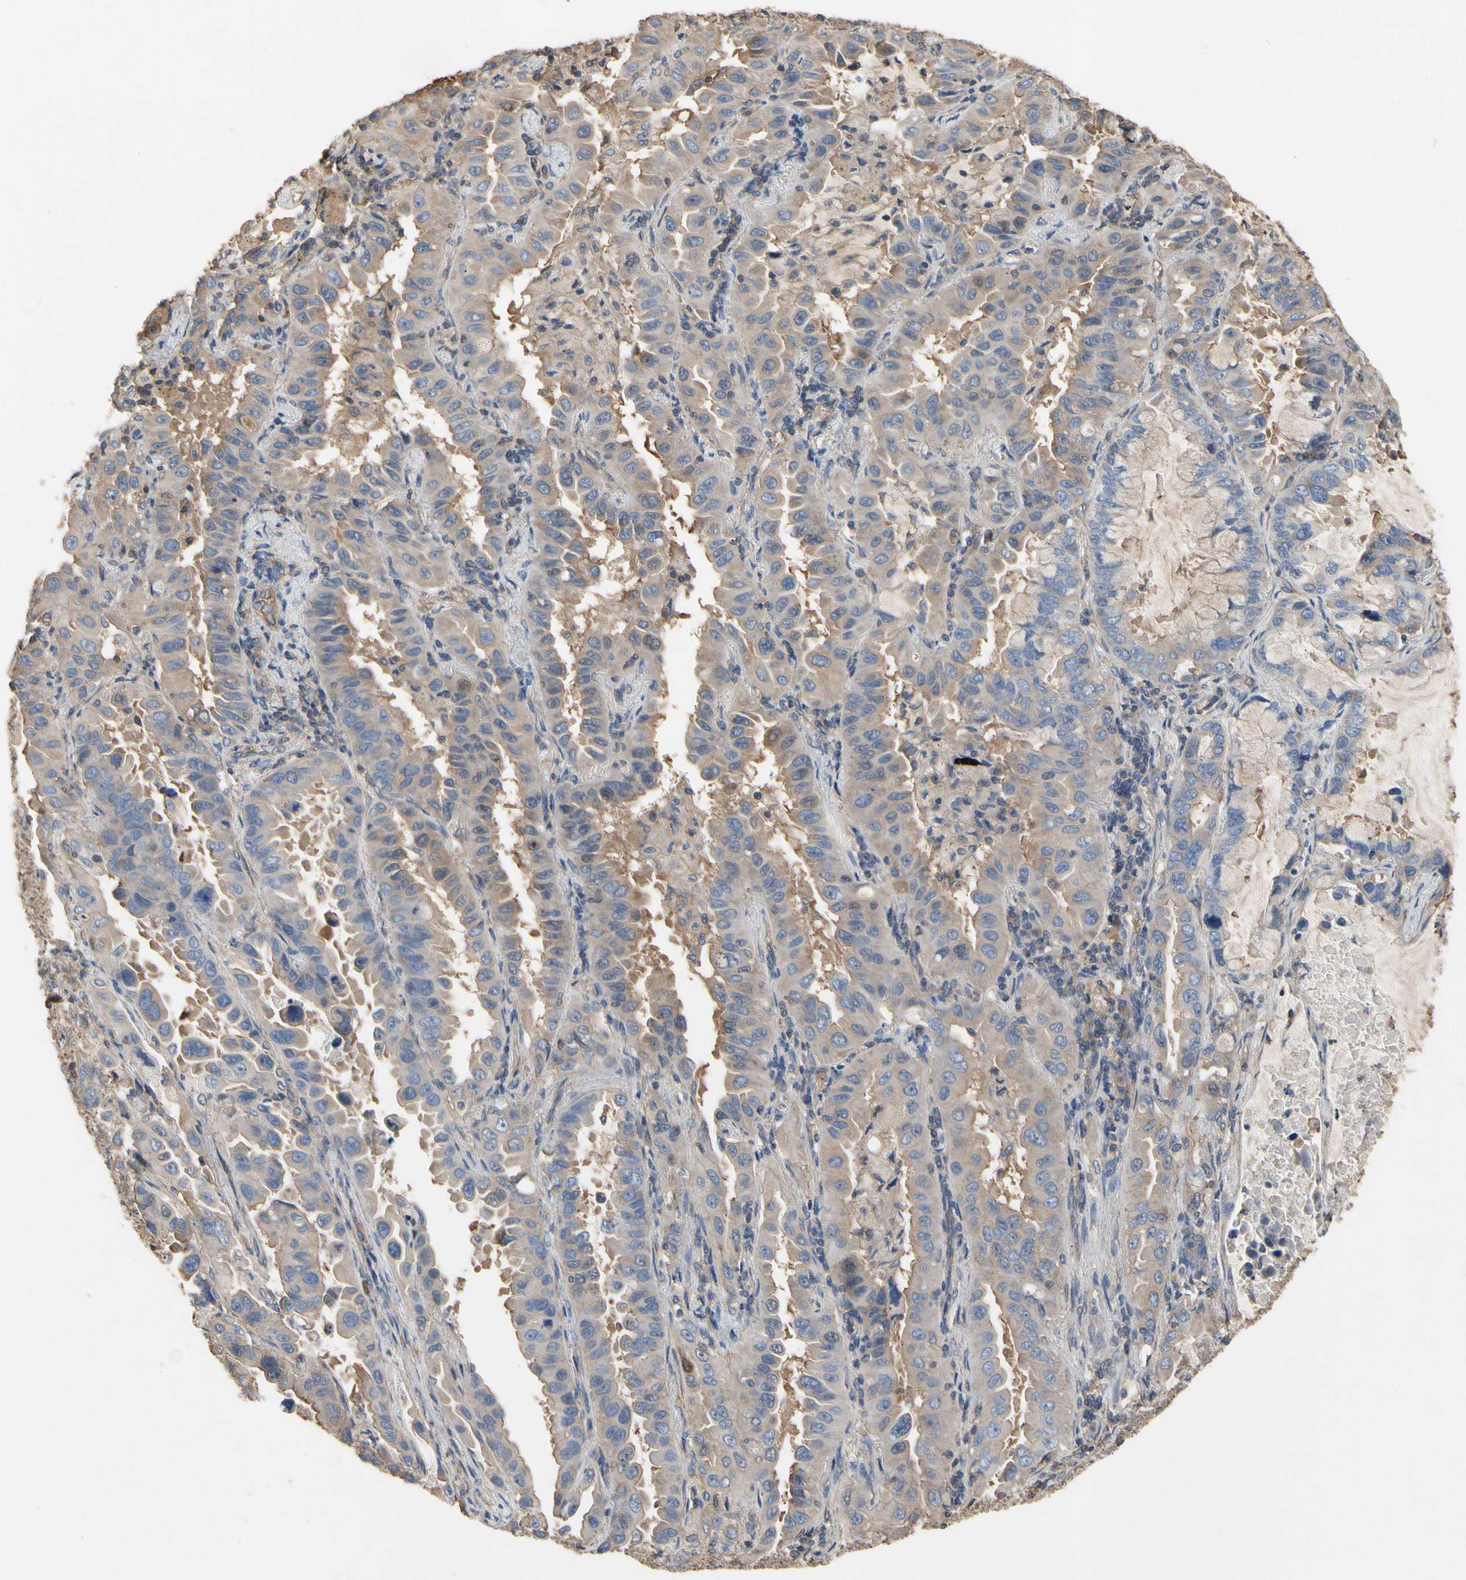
{"staining": {"intensity": "moderate", "quantity": "<25%", "location": "cytoplasmic/membranous"}, "tissue": "lung cancer", "cell_type": "Tumor cells", "image_type": "cancer", "snomed": [{"axis": "morphology", "description": "Adenocarcinoma, NOS"}, {"axis": "topography", "description": "Lung"}], "caption": "A photomicrograph of lung cancer (adenocarcinoma) stained for a protein exhibits moderate cytoplasmic/membranous brown staining in tumor cells.", "gene": "PDZK1", "patient": {"sex": "male", "age": 64}}